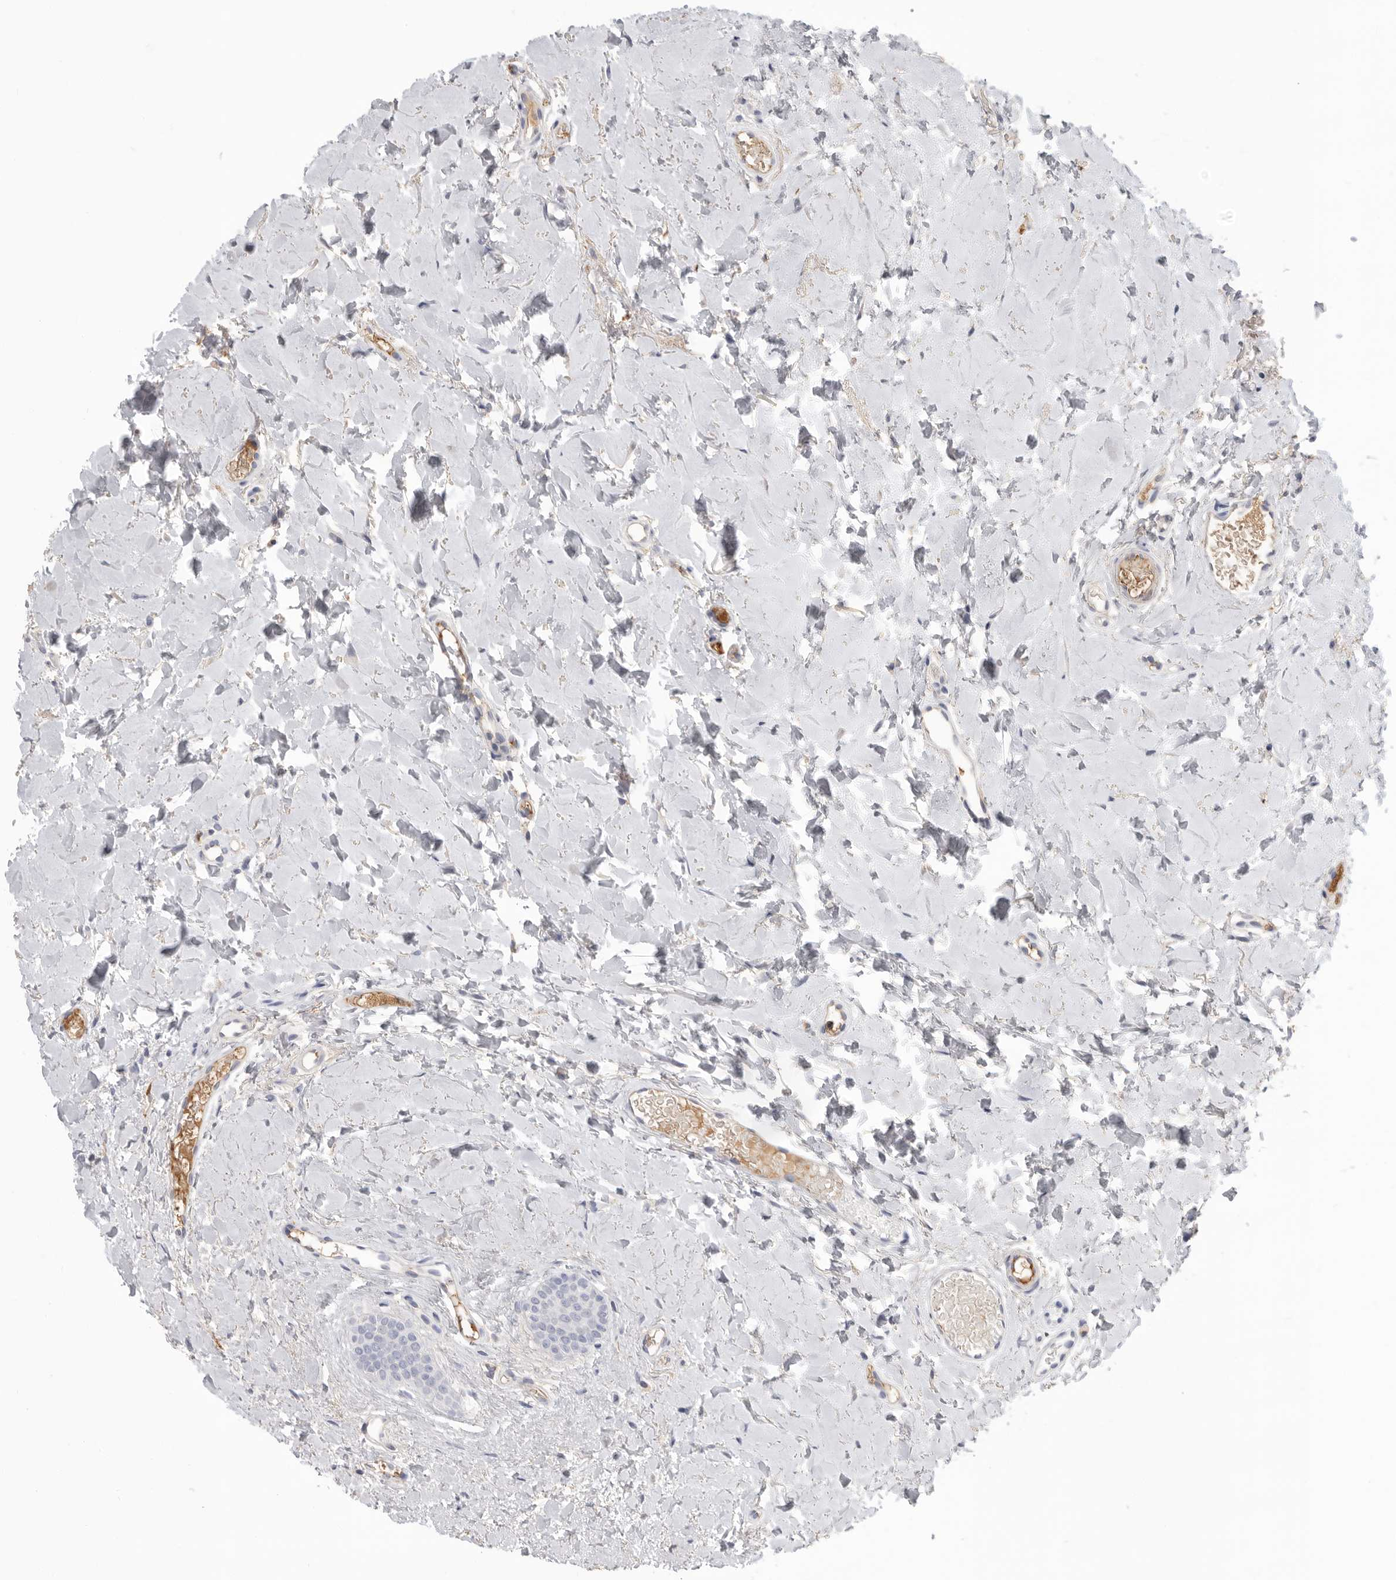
{"staining": {"intensity": "weak", "quantity": "<25%", "location": "cytoplasmic/membranous"}, "tissue": "oral mucosa", "cell_type": "Squamous epithelial cells", "image_type": "normal", "snomed": [{"axis": "morphology", "description": "Normal tissue, NOS"}, {"axis": "topography", "description": "Oral tissue"}], "caption": "IHC image of normal human oral mucosa stained for a protein (brown), which displays no staining in squamous epithelial cells.", "gene": "APOA2", "patient": {"sex": "female", "age": 39}}